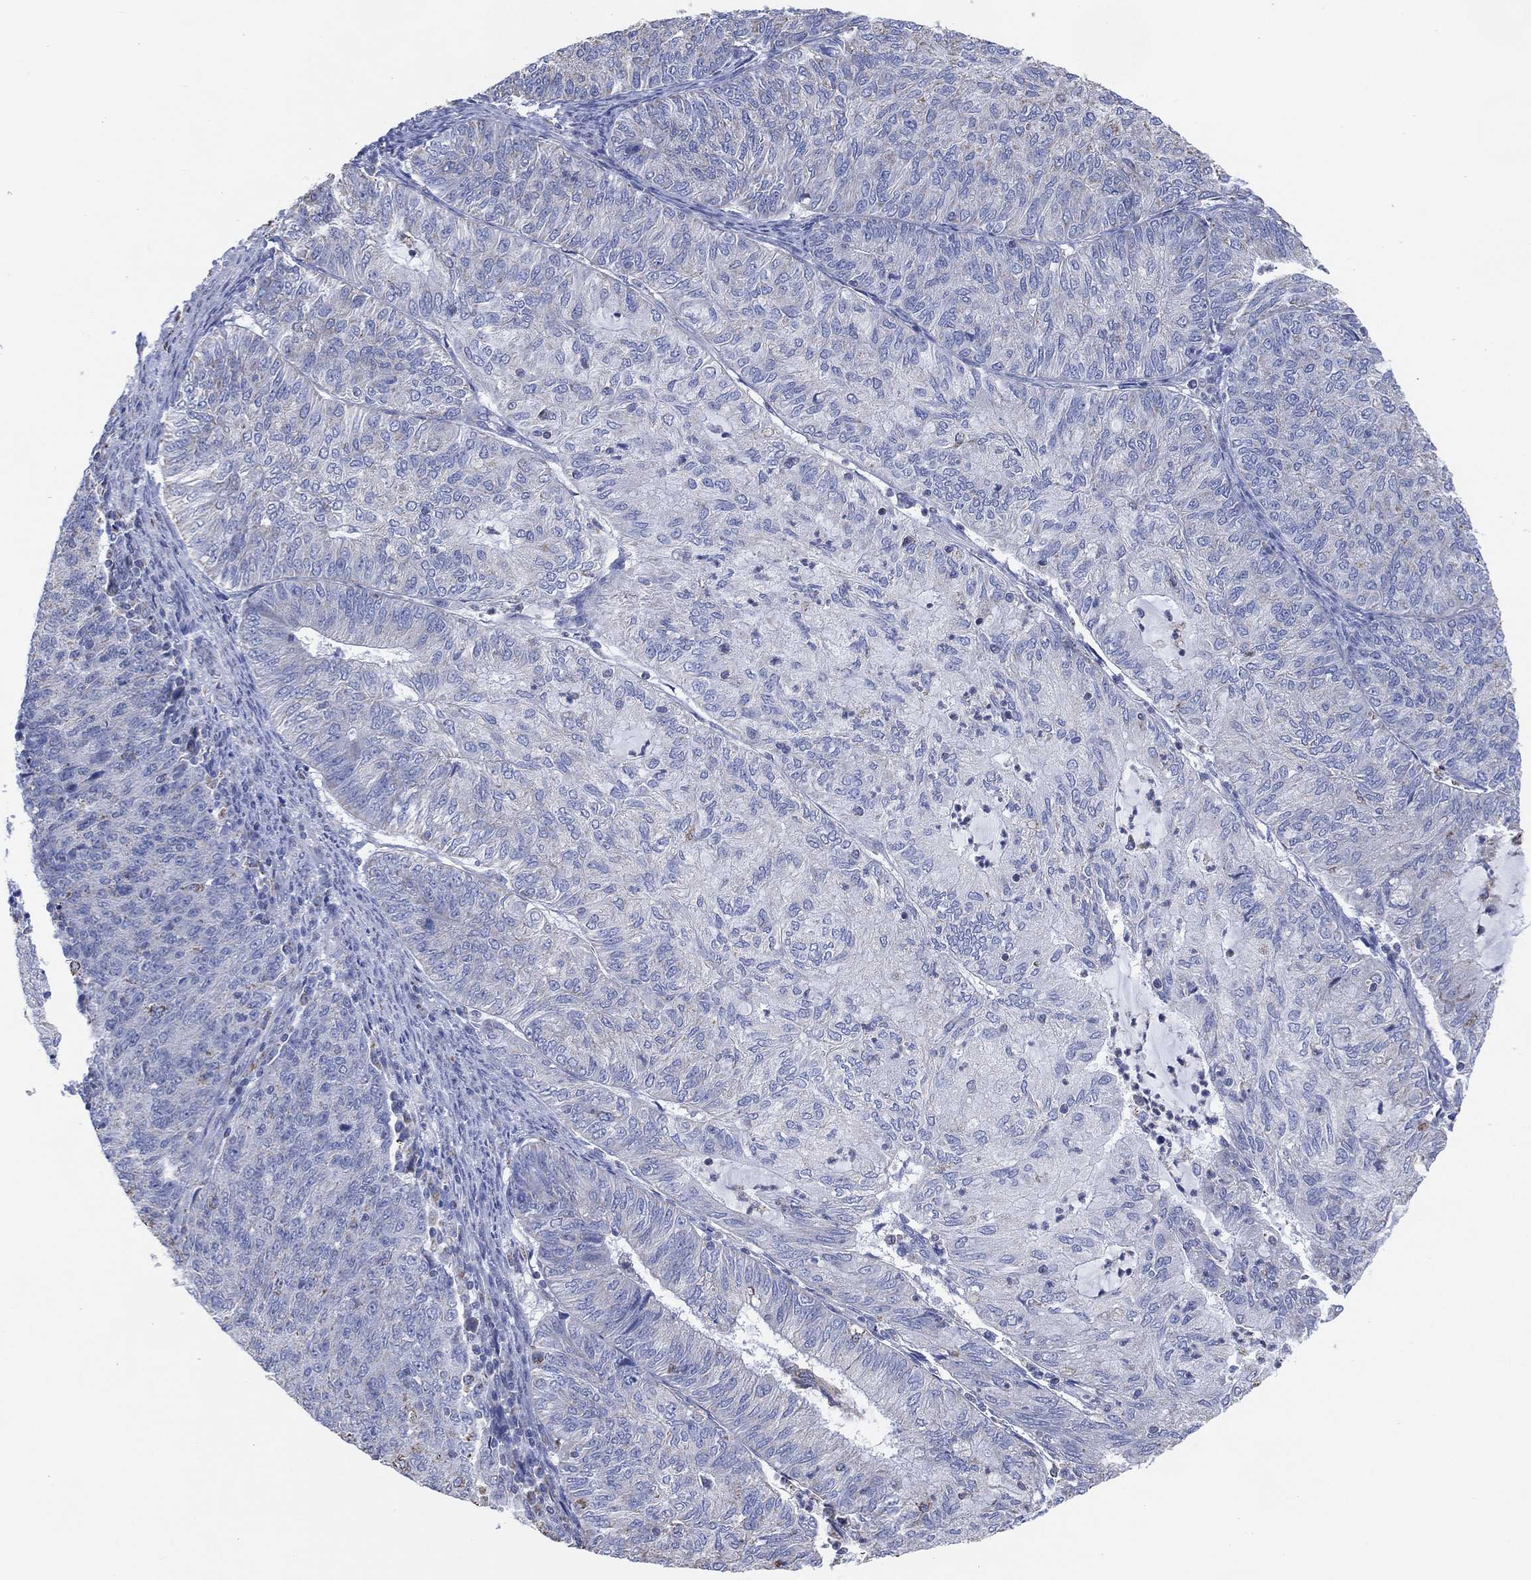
{"staining": {"intensity": "negative", "quantity": "none", "location": "none"}, "tissue": "endometrial cancer", "cell_type": "Tumor cells", "image_type": "cancer", "snomed": [{"axis": "morphology", "description": "Adenocarcinoma, NOS"}, {"axis": "topography", "description": "Endometrium"}], "caption": "Immunohistochemistry (IHC) photomicrograph of neoplastic tissue: human endometrial adenocarcinoma stained with DAB reveals no significant protein positivity in tumor cells.", "gene": "CFTR", "patient": {"sex": "female", "age": 82}}